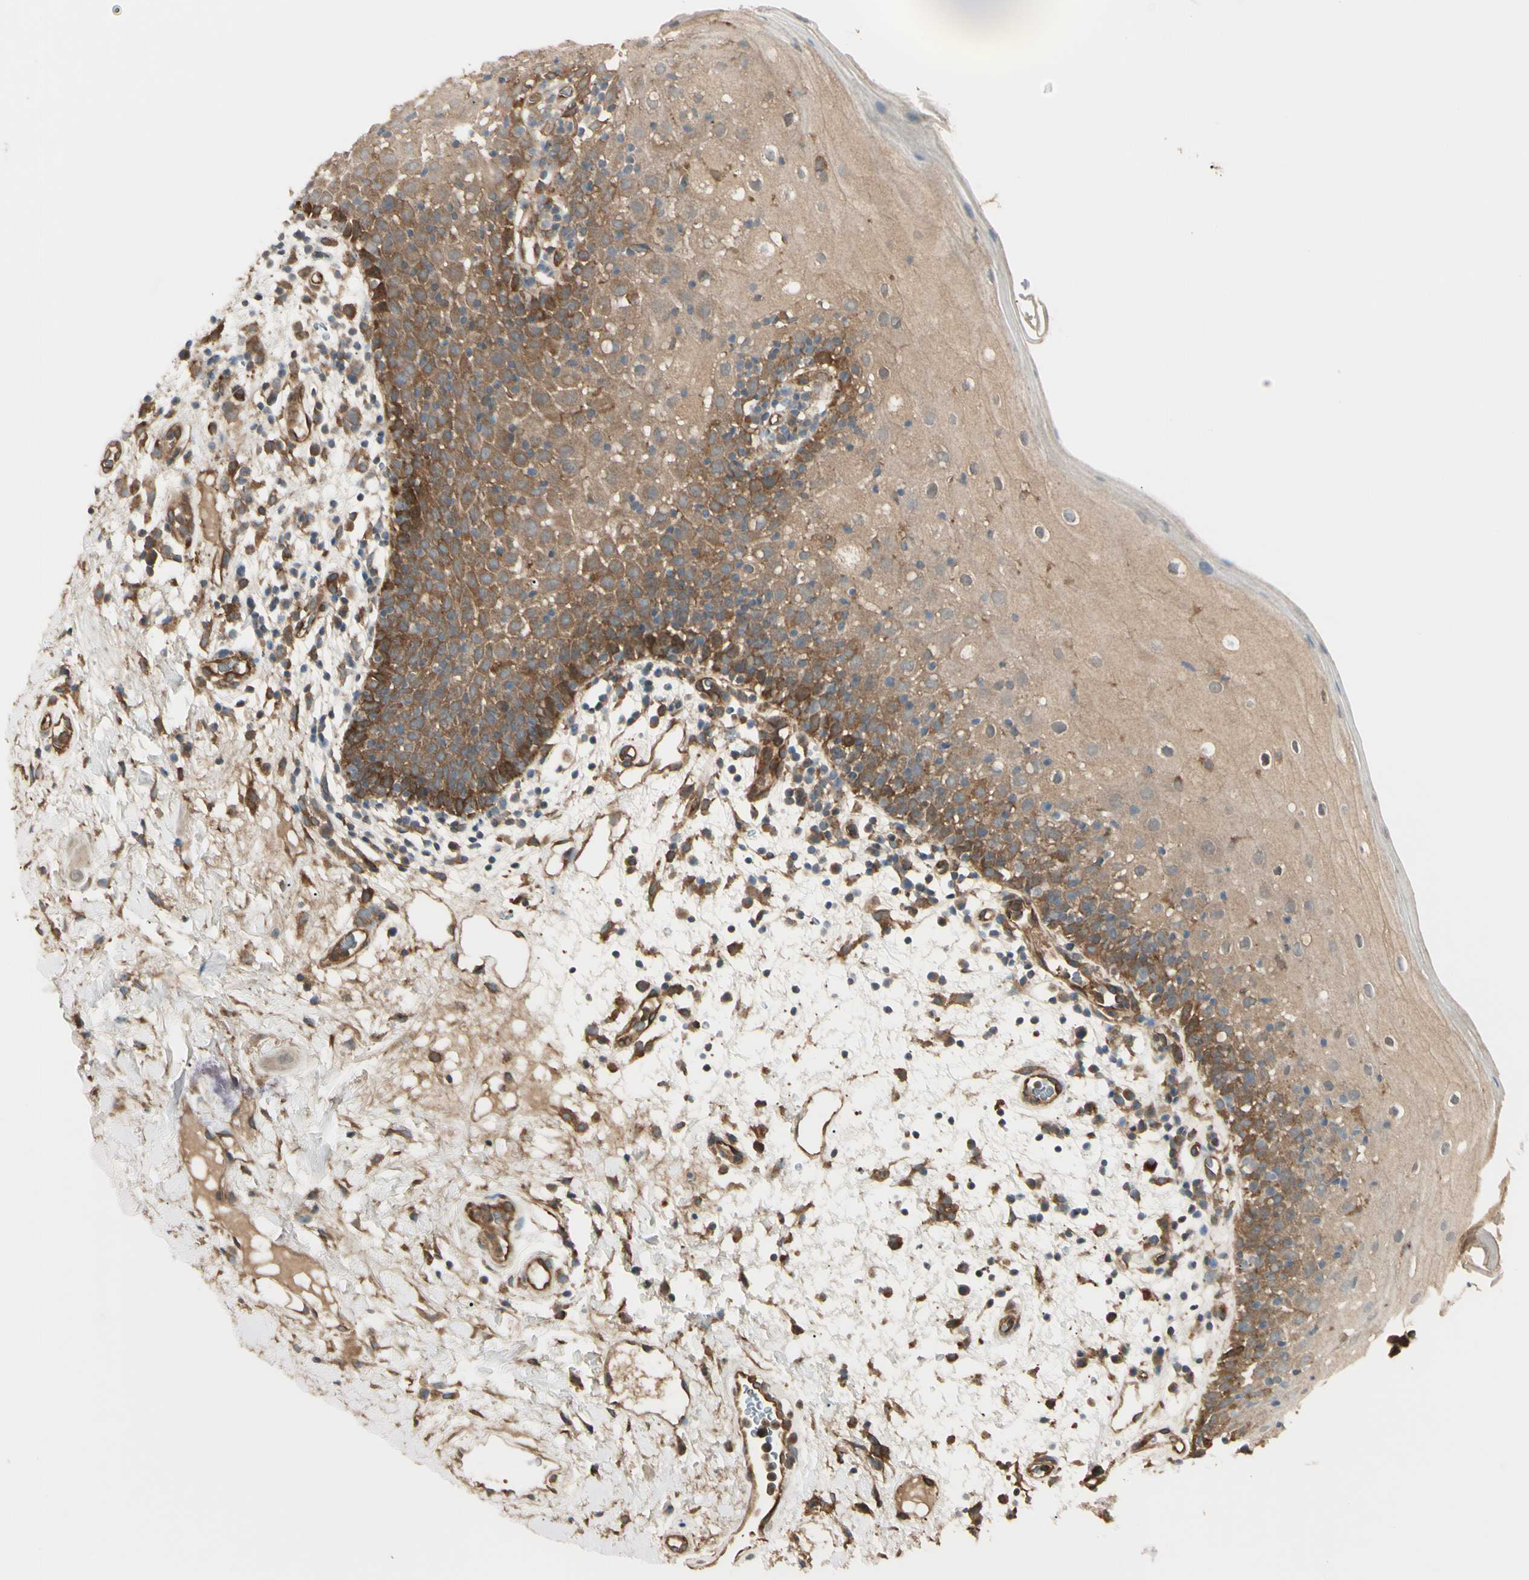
{"staining": {"intensity": "moderate", "quantity": "25%-75%", "location": "cytoplasmic/membranous"}, "tissue": "oral mucosa", "cell_type": "Squamous epithelial cells", "image_type": "normal", "snomed": [{"axis": "morphology", "description": "Normal tissue, NOS"}, {"axis": "morphology", "description": "Squamous cell carcinoma, NOS"}, {"axis": "topography", "description": "Skeletal muscle"}, {"axis": "topography", "description": "Oral tissue"}], "caption": "Oral mucosa stained with a brown dye shows moderate cytoplasmic/membranous positive expression in approximately 25%-75% of squamous epithelial cells.", "gene": "PTPN12", "patient": {"sex": "male", "age": 71}}